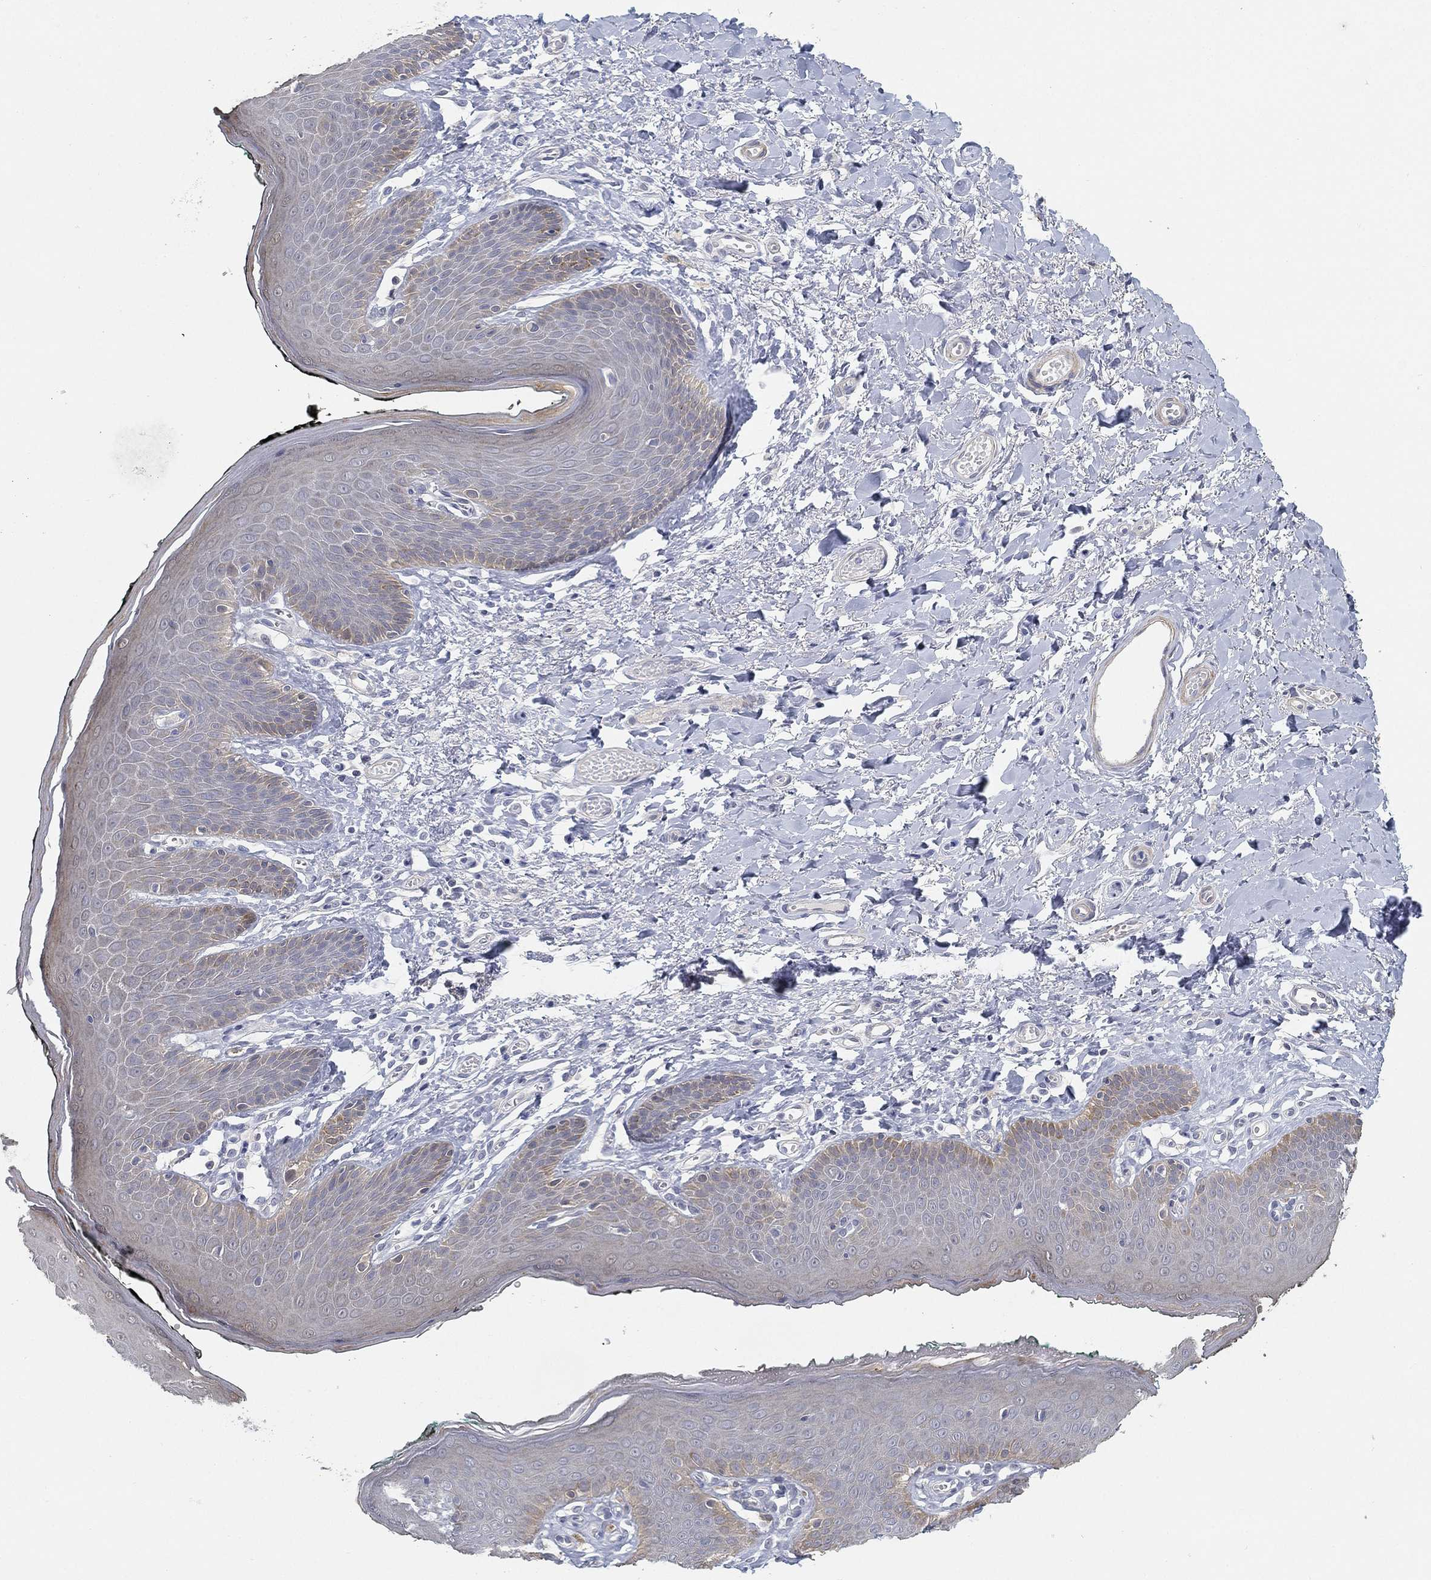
{"staining": {"intensity": "negative", "quantity": "none", "location": "none"}, "tissue": "vagina", "cell_type": "Squamous epithelial cells", "image_type": "normal", "snomed": [{"axis": "morphology", "description": "Normal tissue, NOS"}, {"axis": "topography", "description": "Vagina"}], "caption": "Immunohistochemistry photomicrograph of unremarkable human vagina stained for a protein (brown), which exhibits no expression in squamous epithelial cells.", "gene": "GPR61", "patient": {"sex": "female", "age": 66}}